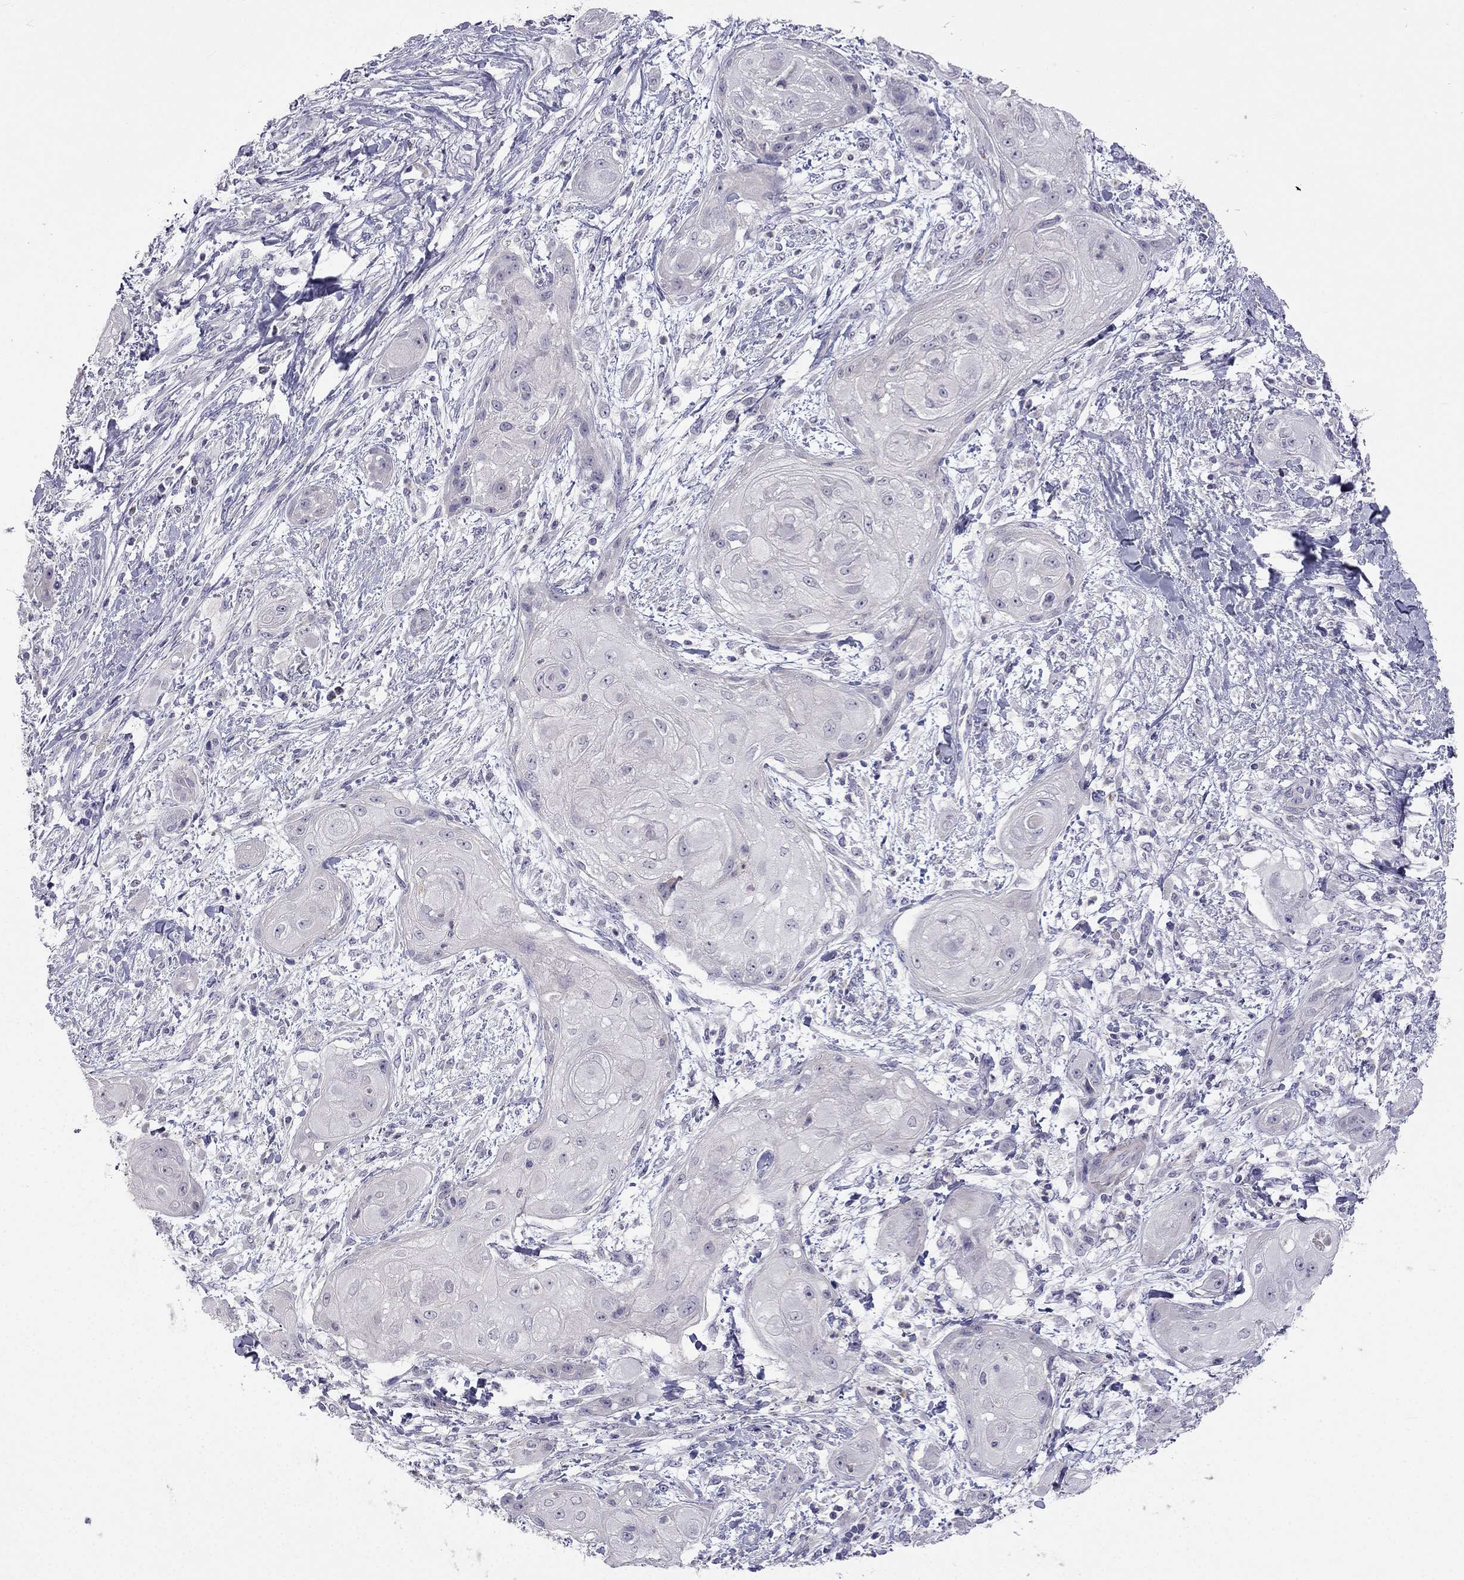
{"staining": {"intensity": "negative", "quantity": "none", "location": "none"}, "tissue": "skin cancer", "cell_type": "Tumor cells", "image_type": "cancer", "snomed": [{"axis": "morphology", "description": "Squamous cell carcinoma, NOS"}, {"axis": "topography", "description": "Skin"}], "caption": "This is a histopathology image of immunohistochemistry staining of skin cancer, which shows no staining in tumor cells.", "gene": "C16orf89", "patient": {"sex": "male", "age": 62}}